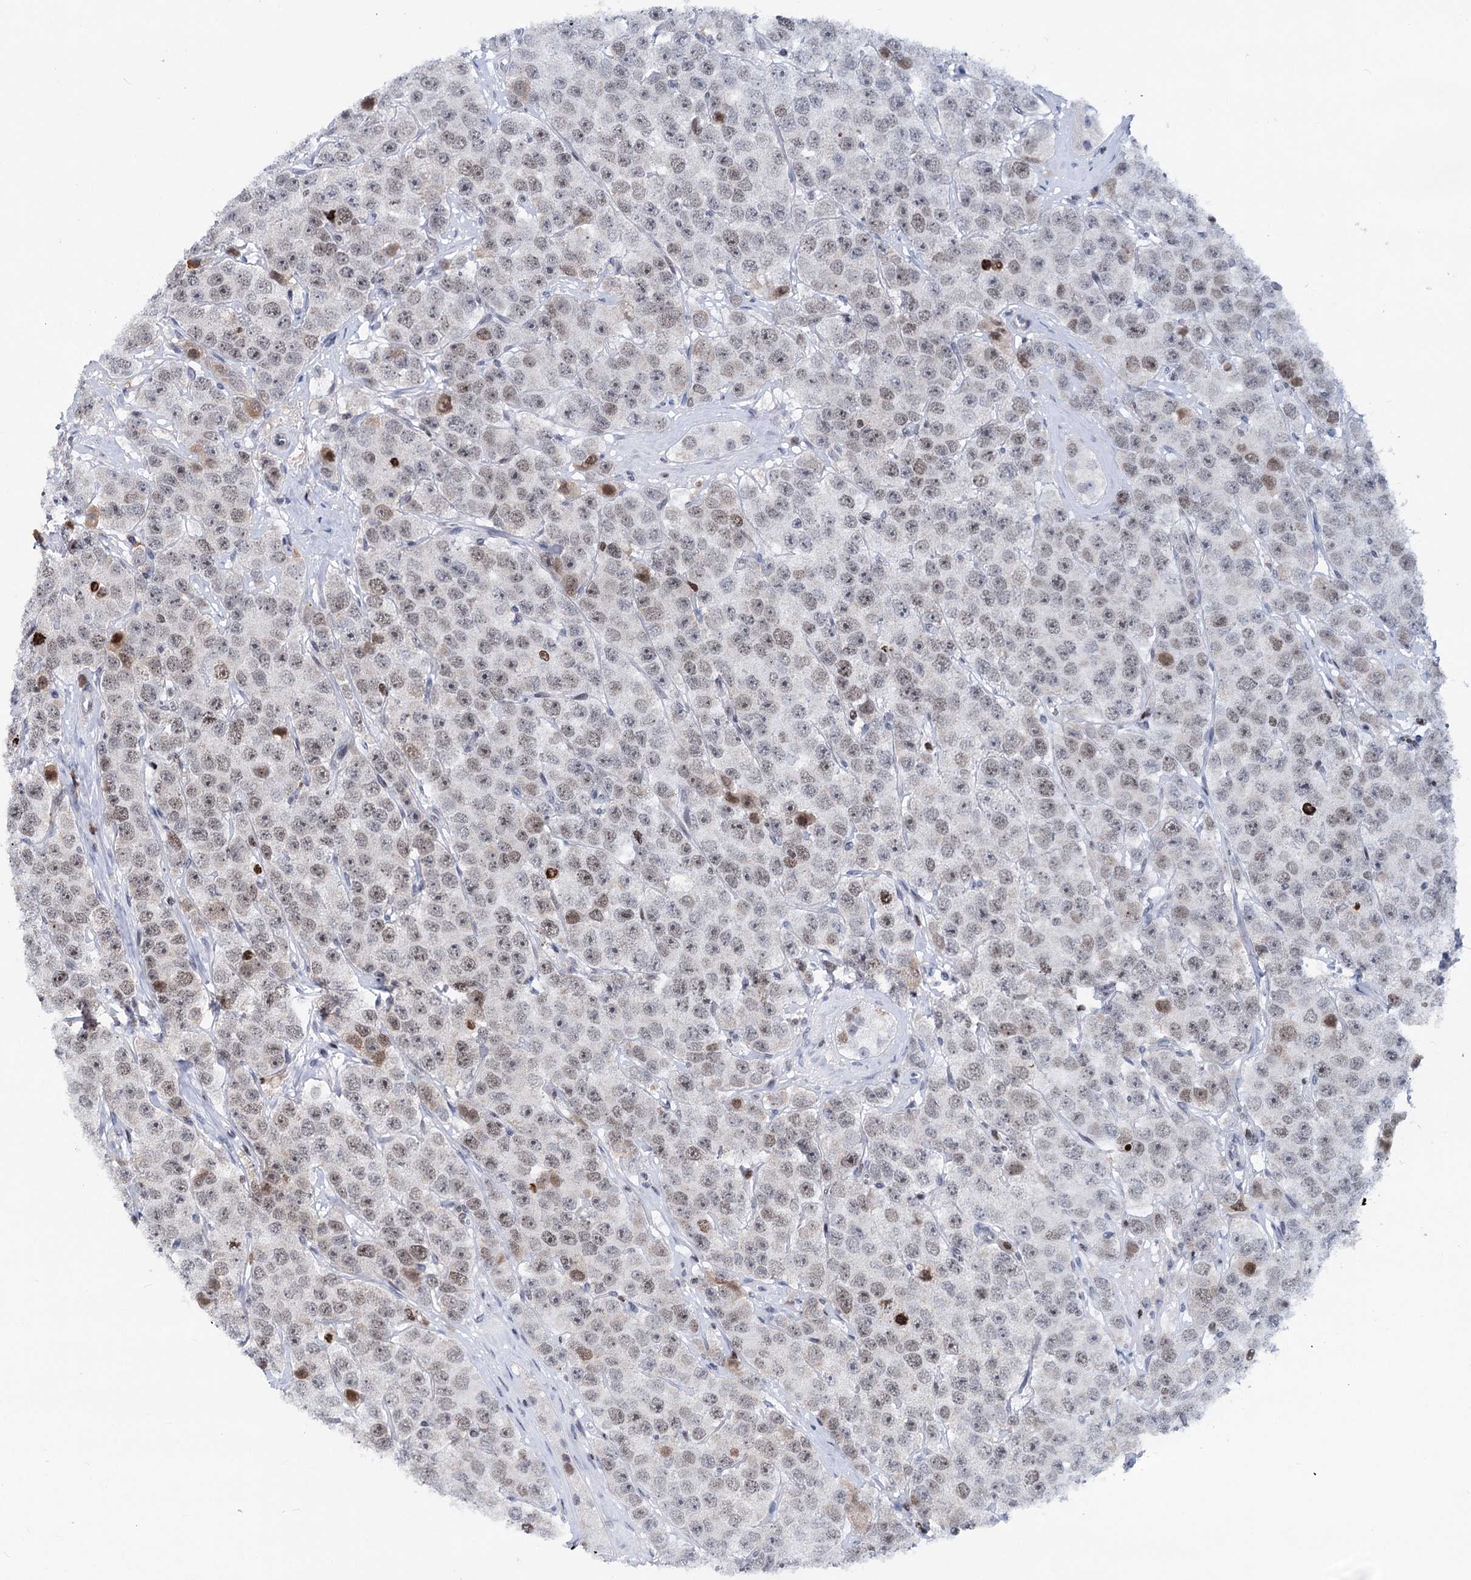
{"staining": {"intensity": "weak", "quantity": "<25%", "location": "nuclear"}, "tissue": "testis cancer", "cell_type": "Tumor cells", "image_type": "cancer", "snomed": [{"axis": "morphology", "description": "Seminoma, NOS"}, {"axis": "topography", "description": "Testis"}], "caption": "Immunohistochemistry micrograph of neoplastic tissue: human testis cancer (seminoma) stained with DAB (3,3'-diaminobenzidine) demonstrates no significant protein positivity in tumor cells.", "gene": "ZCCHC10", "patient": {"sex": "male", "age": 28}}